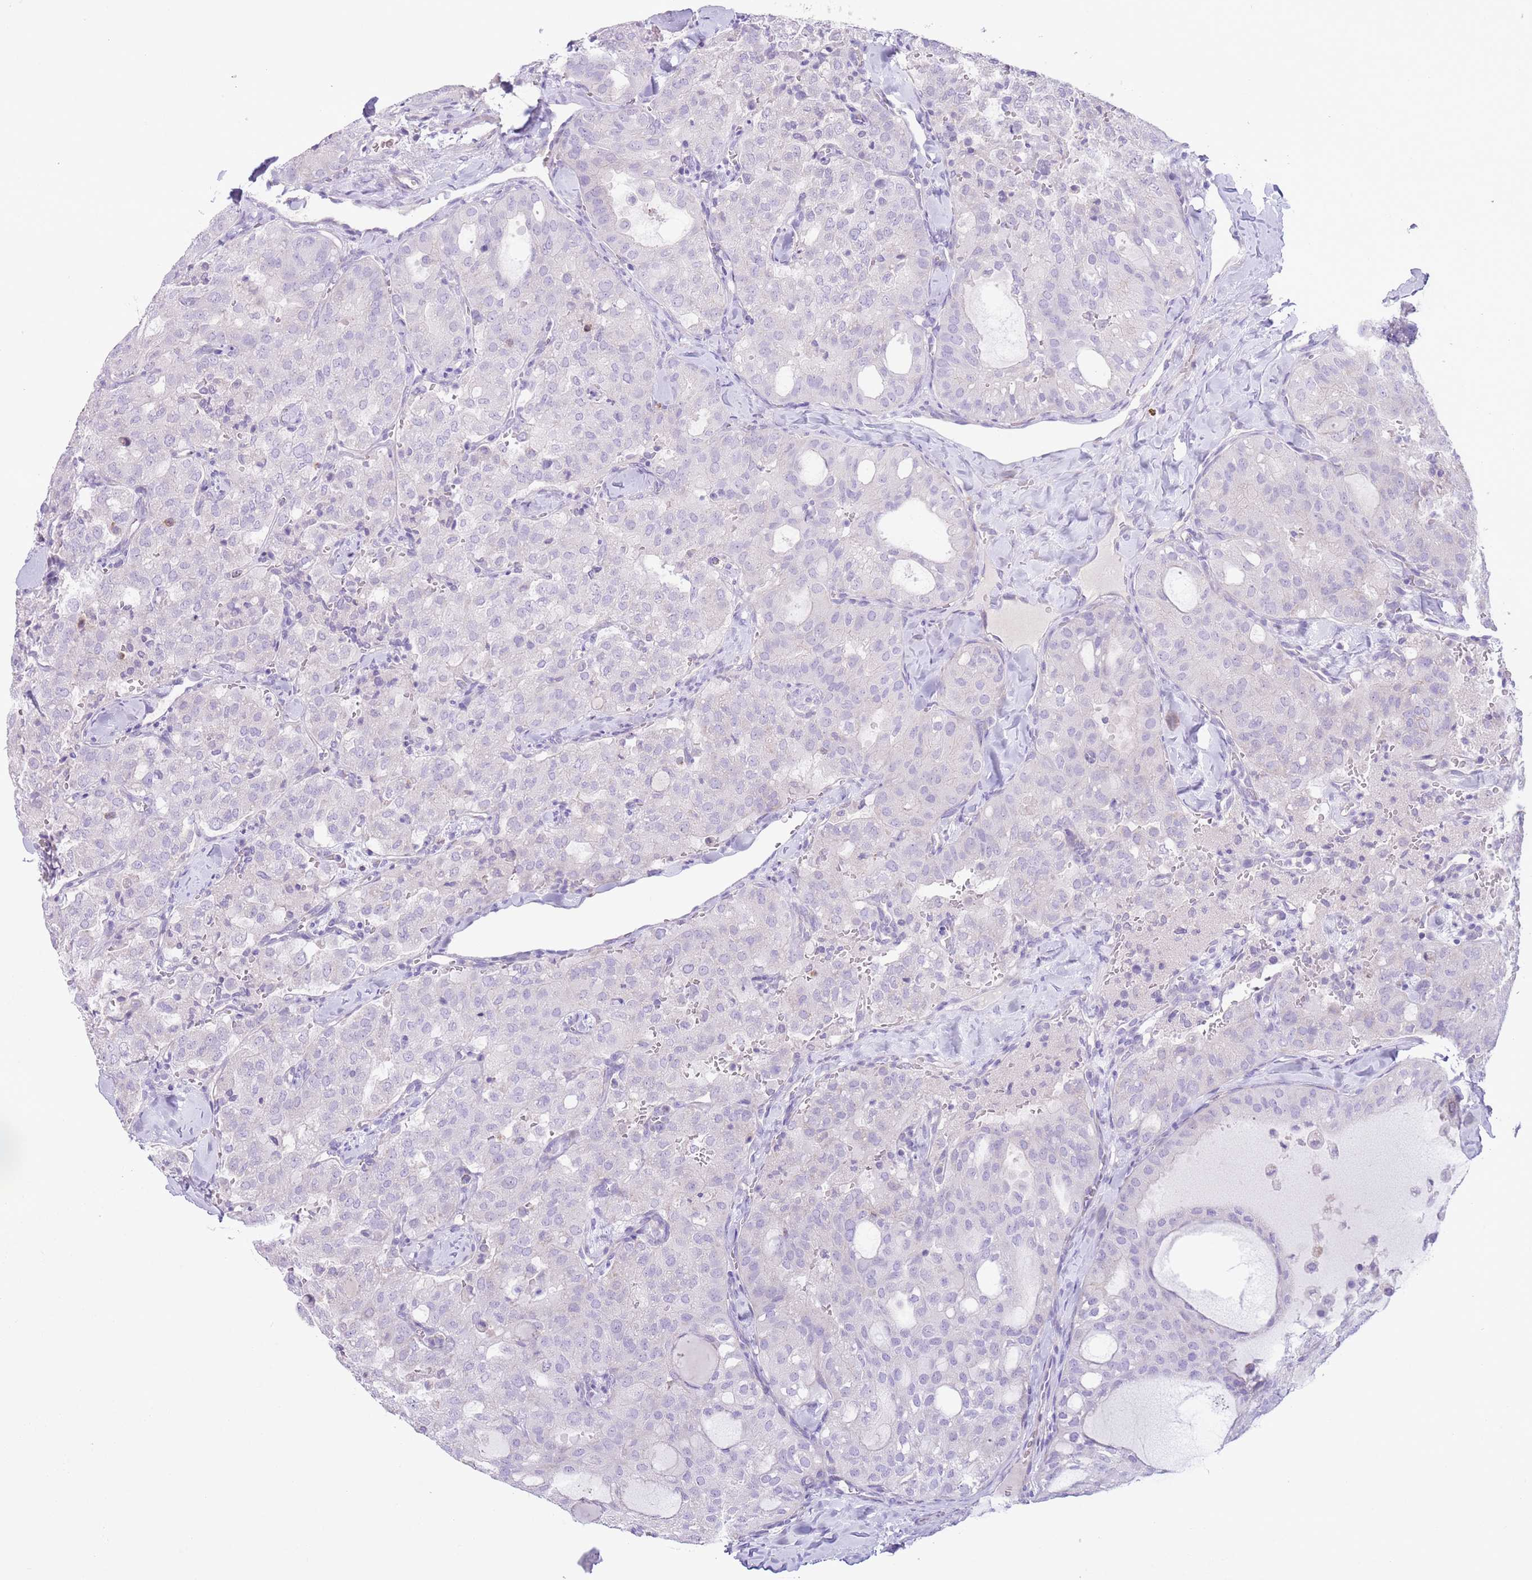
{"staining": {"intensity": "negative", "quantity": "none", "location": "none"}, "tissue": "thyroid cancer", "cell_type": "Tumor cells", "image_type": "cancer", "snomed": [{"axis": "morphology", "description": "Follicular adenoma carcinoma, NOS"}, {"axis": "topography", "description": "Thyroid gland"}], "caption": "Tumor cells show no significant positivity in thyroid follicular adenoma carcinoma. The staining is performed using DAB (3,3'-diaminobenzidine) brown chromogen with nuclei counter-stained in using hematoxylin.", "gene": "ZNF697", "patient": {"sex": "male", "age": 75}}